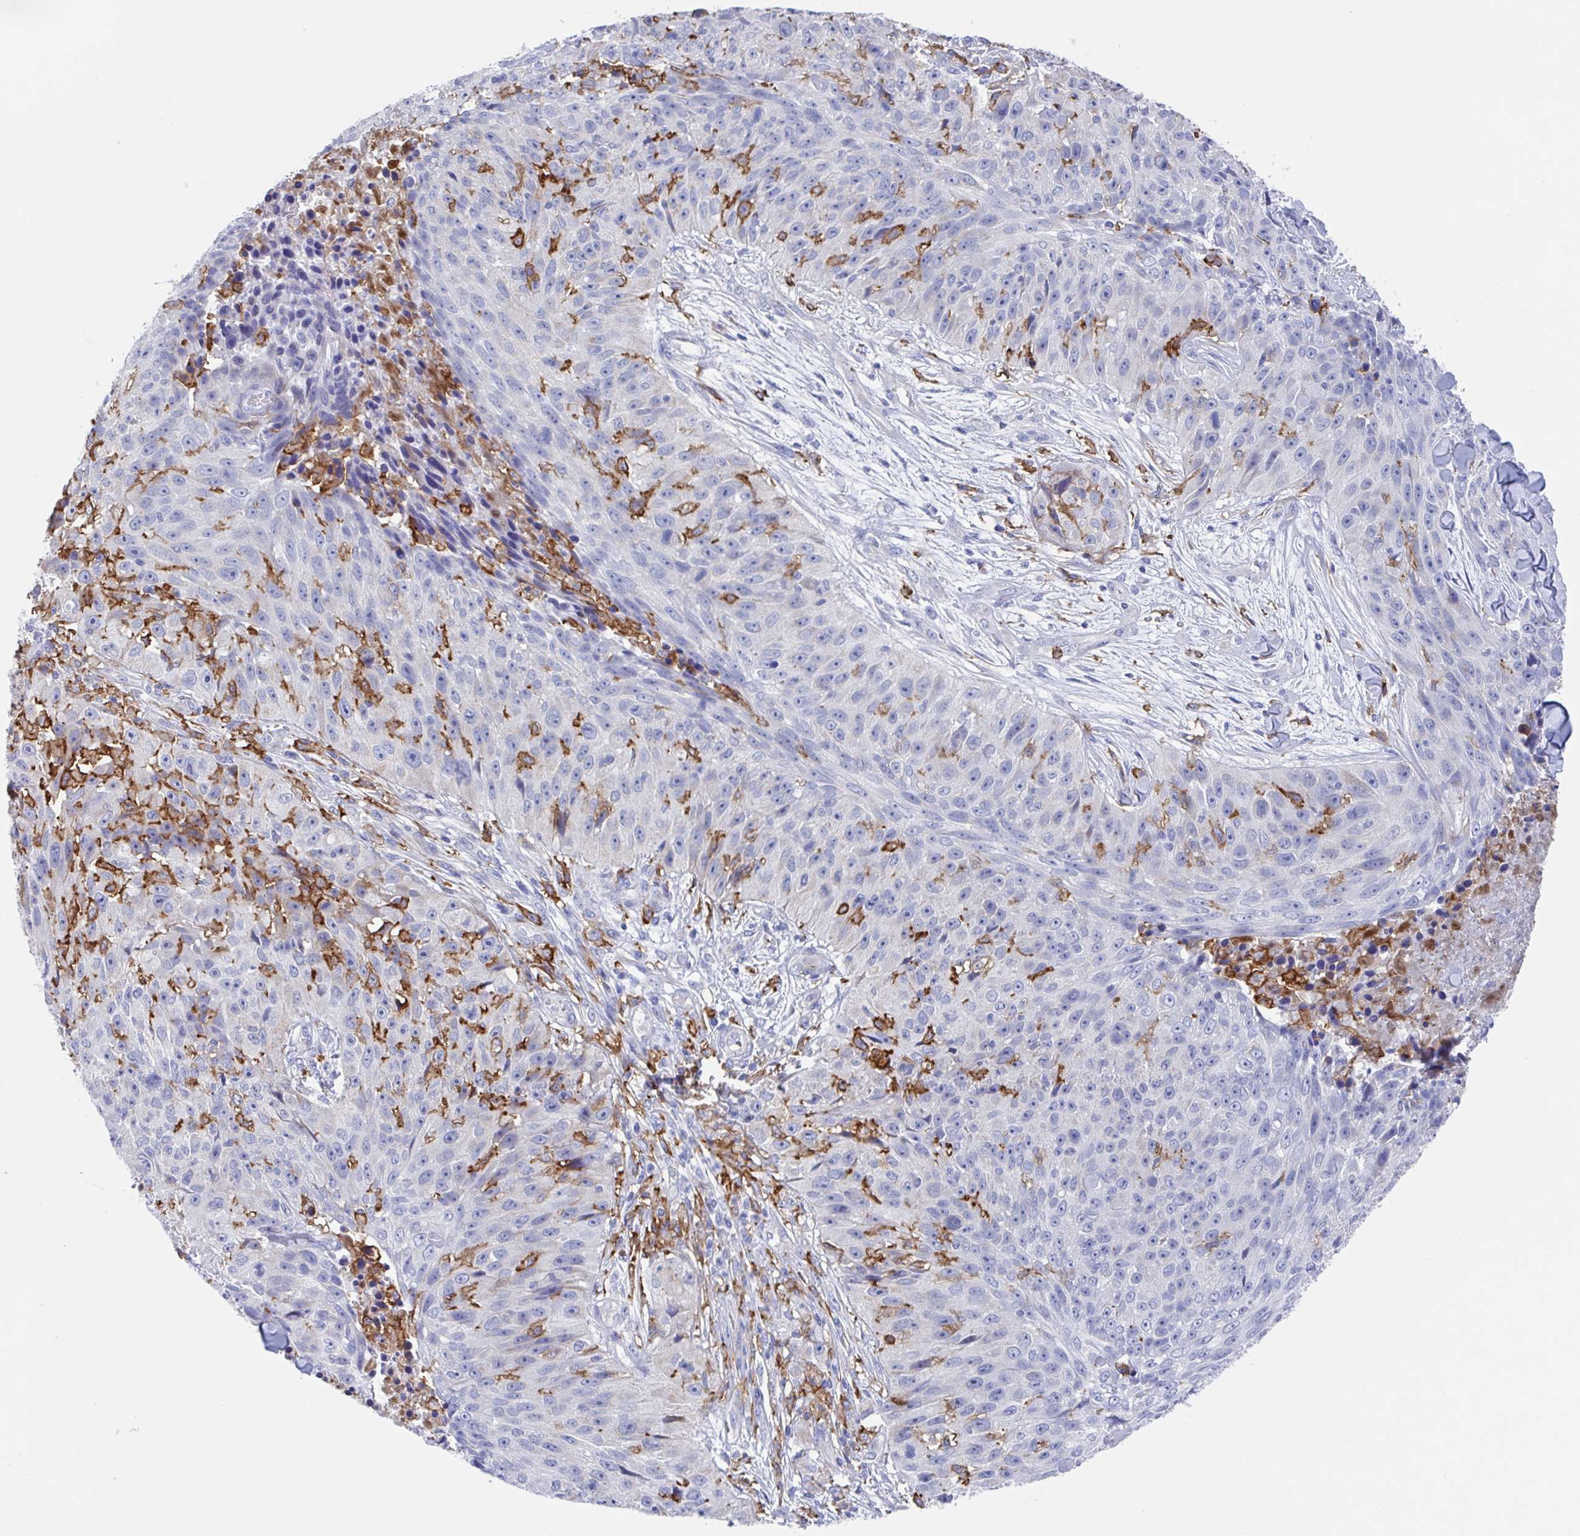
{"staining": {"intensity": "negative", "quantity": "none", "location": "none"}, "tissue": "skin cancer", "cell_type": "Tumor cells", "image_type": "cancer", "snomed": [{"axis": "morphology", "description": "Squamous cell carcinoma, NOS"}, {"axis": "topography", "description": "Skin"}], "caption": "Tumor cells show no significant protein expression in skin cancer (squamous cell carcinoma). (DAB (3,3'-diaminobenzidine) immunohistochemistry, high magnification).", "gene": "FCGR3A", "patient": {"sex": "female", "age": 87}}